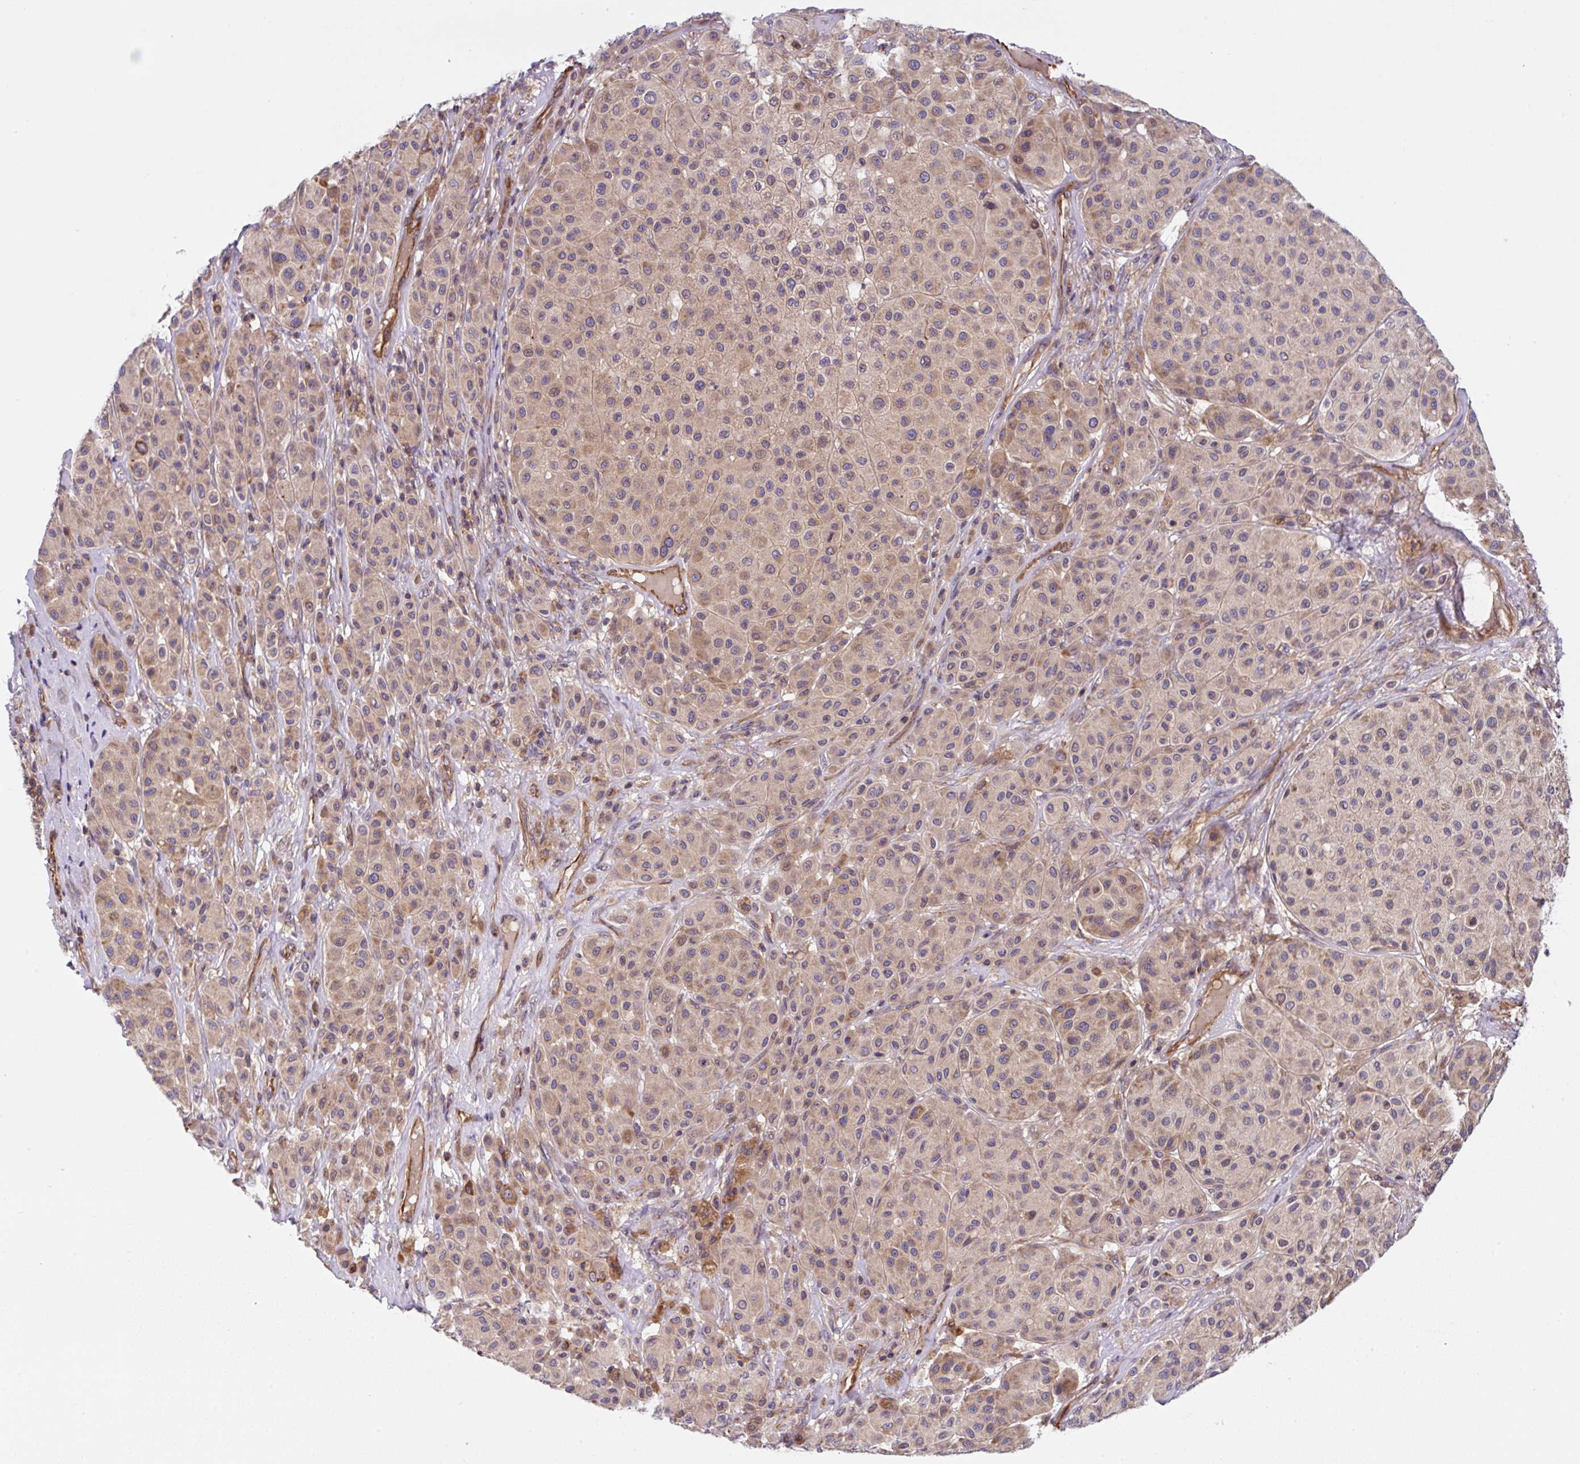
{"staining": {"intensity": "moderate", "quantity": "25%-75%", "location": "cytoplasmic/membranous"}, "tissue": "melanoma", "cell_type": "Tumor cells", "image_type": "cancer", "snomed": [{"axis": "morphology", "description": "Malignant melanoma, Metastatic site"}, {"axis": "topography", "description": "Smooth muscle"}], "caption": "The photomicrograph shows a brown stain indicating the presence of a protein in the cytoplasmic/membranous of tumor cells in malignant melanoma (metastatic site).", "gene": "APOBEC3D", "patient": {"sex": "male", "age": 41}}